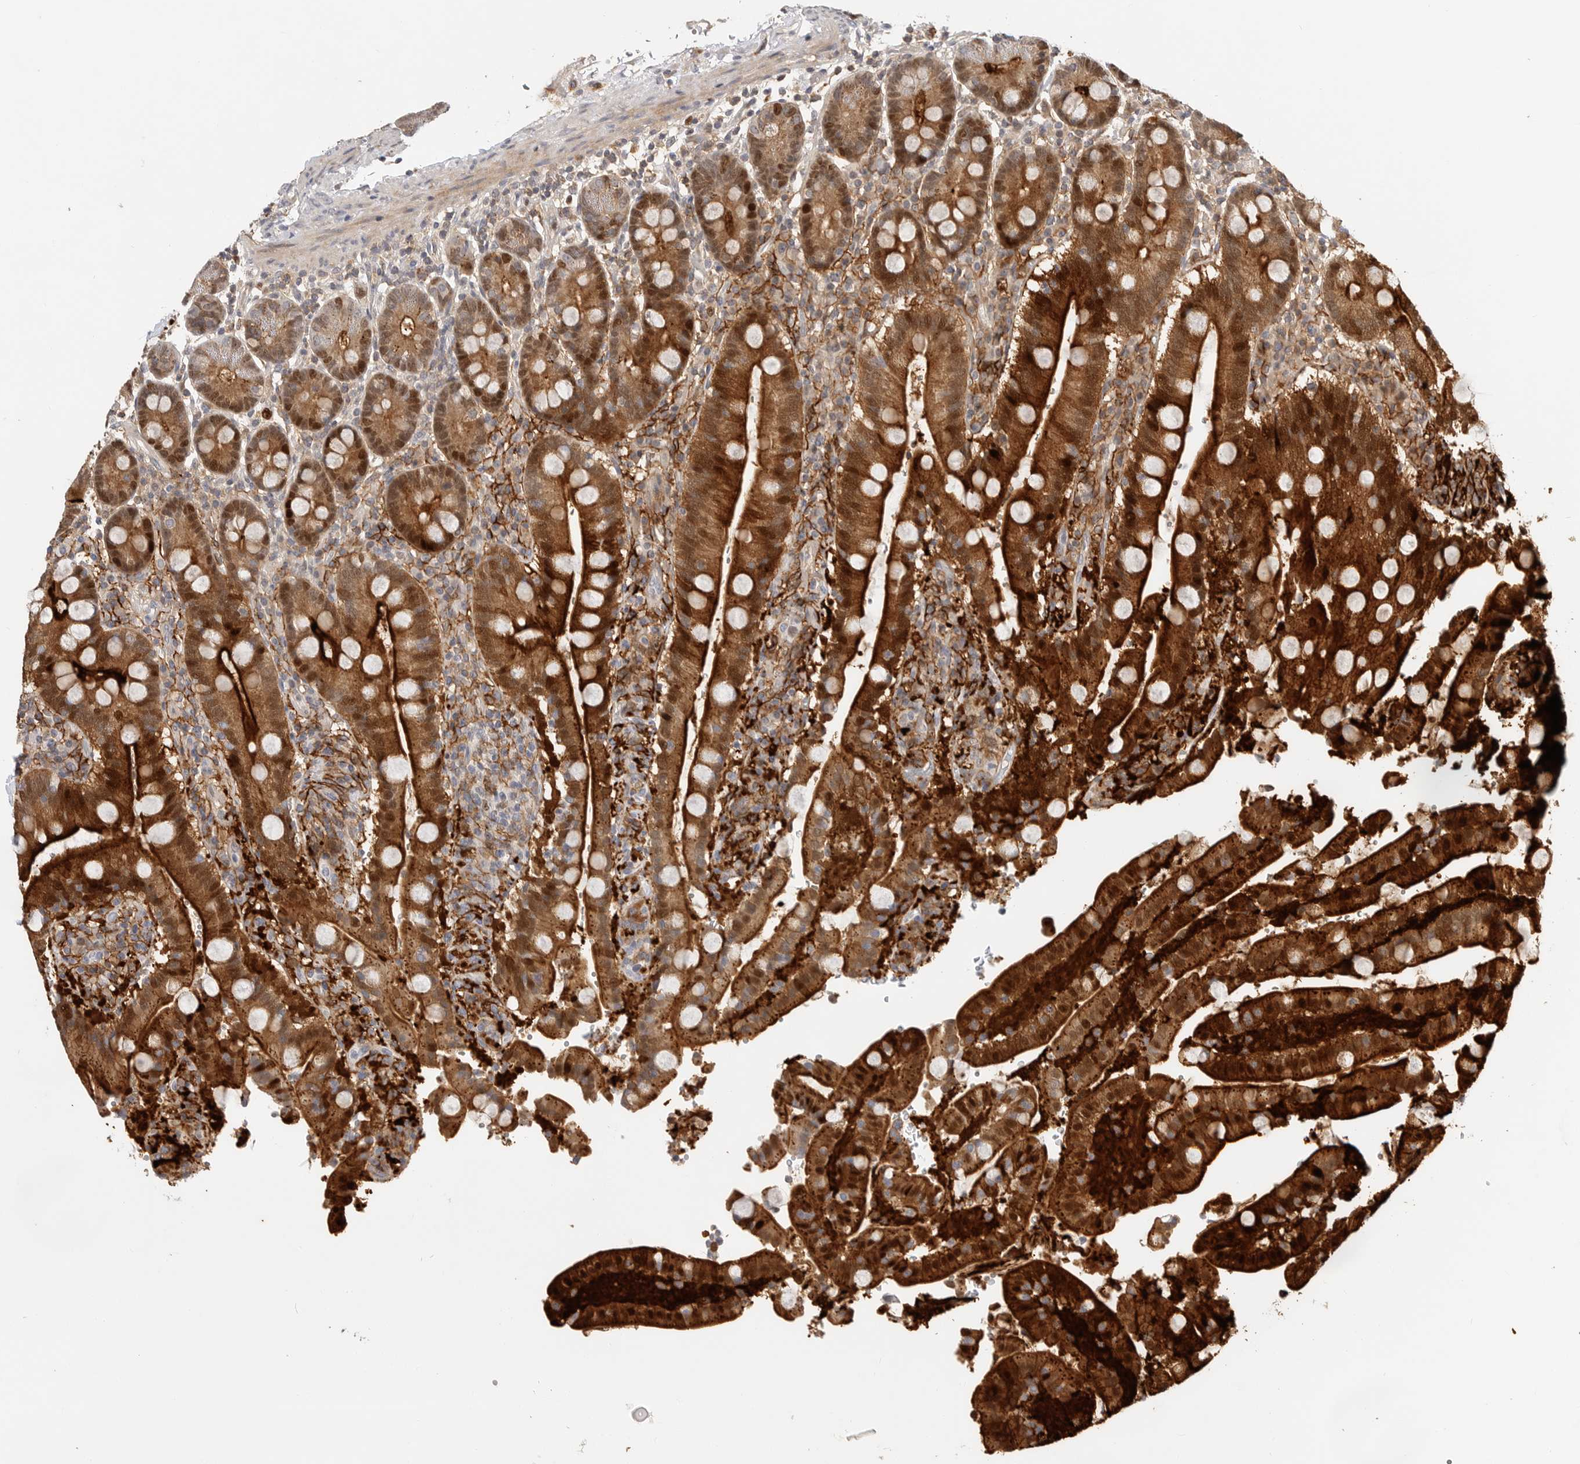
{"staining": {"intensity": "strong", "quantity": ">75%", "location": "cytoplasmic/membranous,nuclear"}, "tissue": "duodenum", "cell_type": "Glandular cells", "image_type": "normal", "snomed": [{"axis": "morphology", "description": "Normal tissue, NOS"}, {"axis": "topography", "description": "Small intestine, NOS"}], "caption": "Brown immunohistochemical staining in normal human duodenum reveals strong cytoplasmic/membranous,nuclear positivity in about >75% of glandular cells.", "gene": "CSNK1G3", "patient": {"sex": "female", "age": 71}}